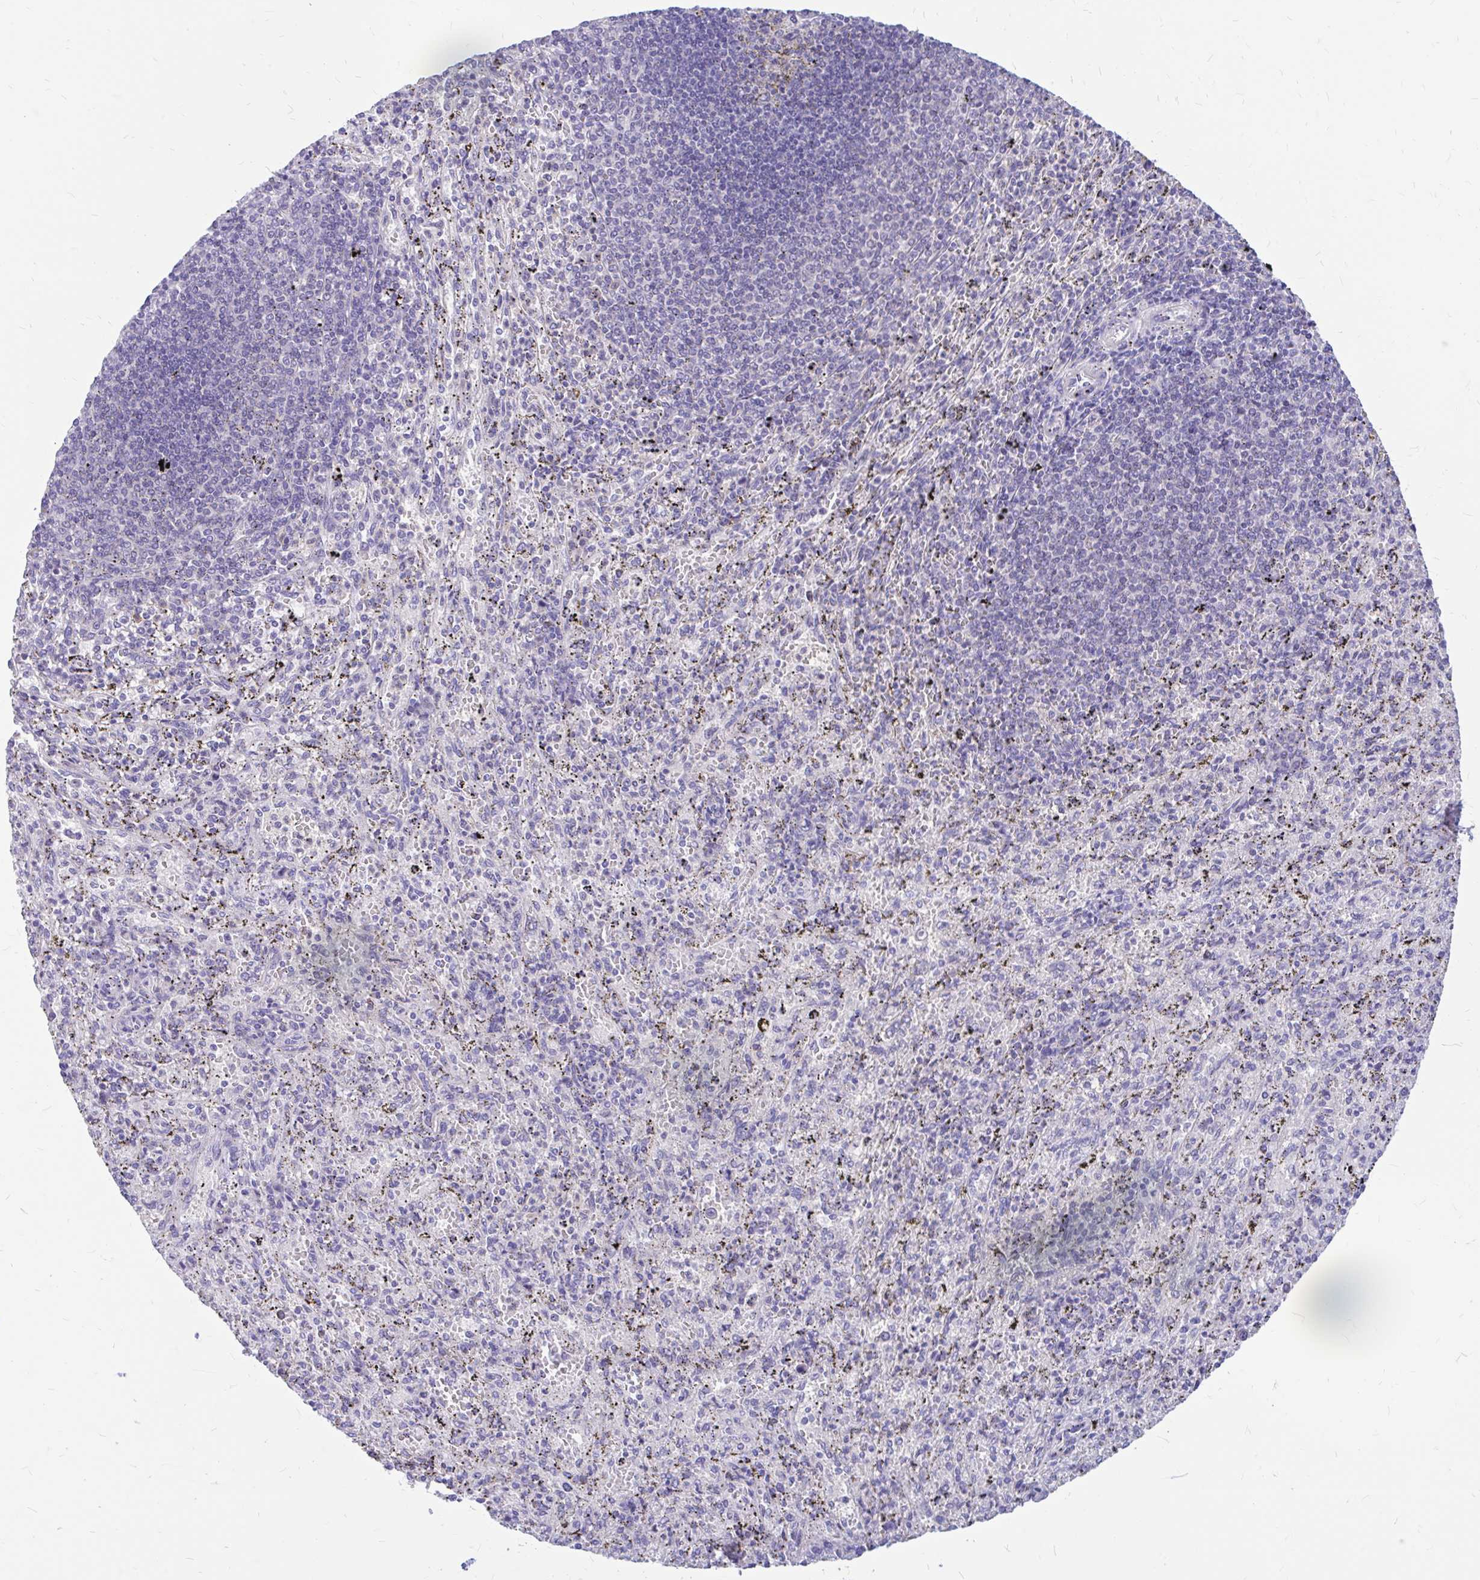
{"staining": {"intensity": "negative", "quantity": "none", "location": "none"}, "tissue": "spleen", "cell_type": "Cells in red pulp", "image_type": "normal", "snomed": [{"axis": "morphology", "description": "Normal tissue, NOS"}, {"axis": "topography", "description": "Spleen"}], "caption": "IHC image of benign spleen stained for a protein (brown), which exhibits no staining in cells in red pulp.", "gene": "MAP1LC3A", "patient": {"sex": "male", "age": 57}}